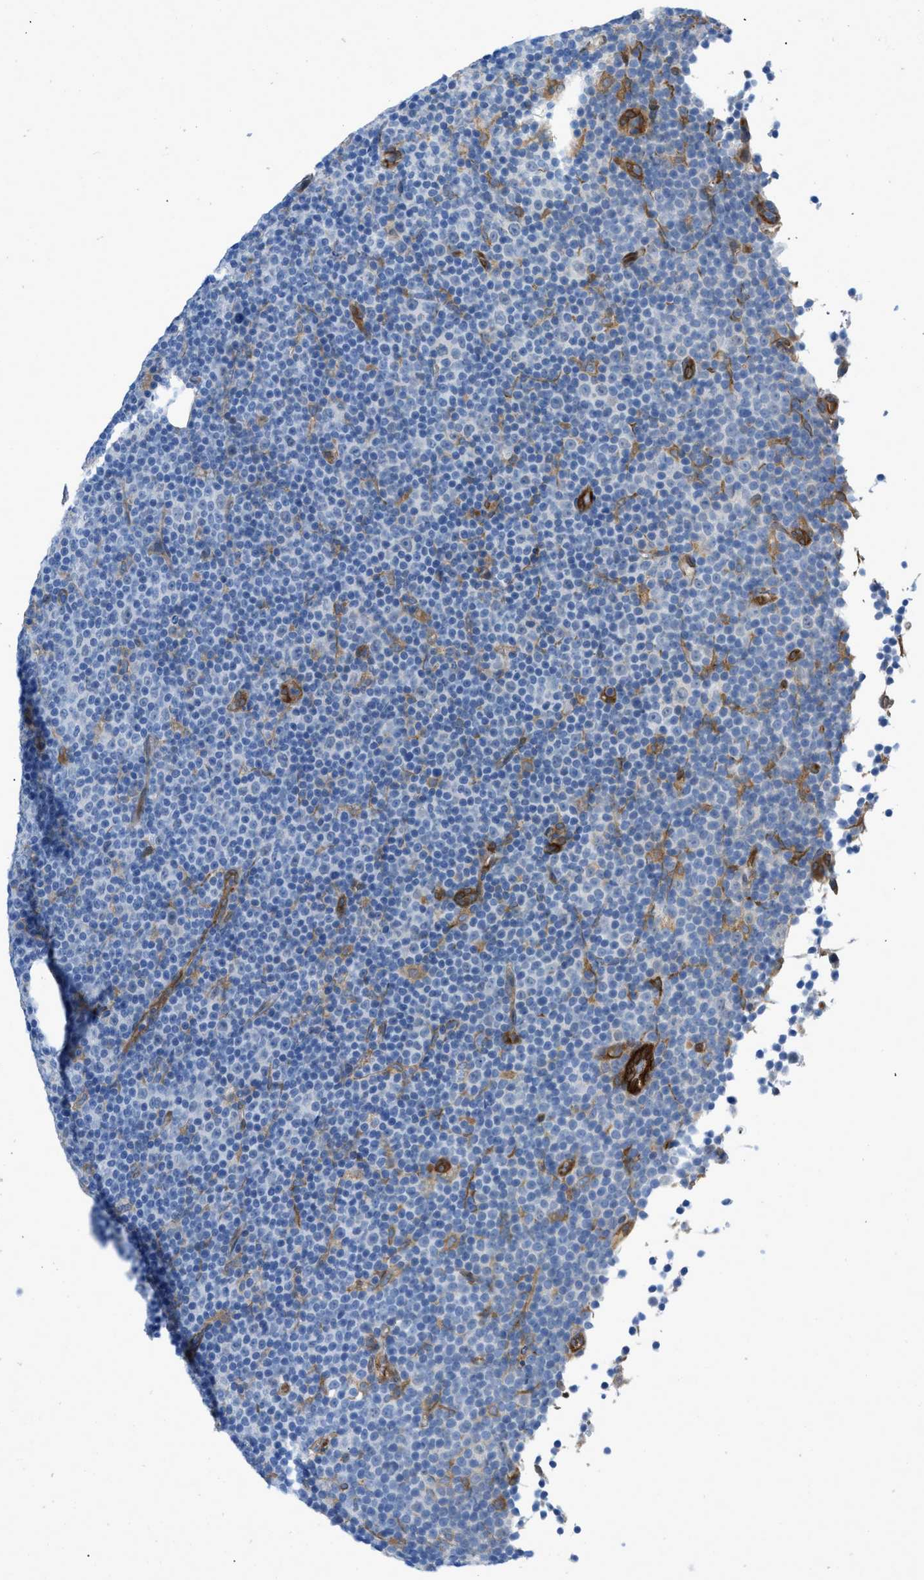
{"staining": {"intensity": "negative", "quantity": "none", "location": "none"}, "tissue": "lymphoma", "cell_type": "Tumor cells", "image_type": "cancer", "snomed": [{"axis": "morphology", "description": "Malignant lymphoma, non-Hodgkin's type, Low grade"}, {"axis": "topography", "description": "Lymph node"}], "caption": "IHC of low-grade malignant lymphoma, non-Hodgkin's type exhibits no staining in tumor cells. The staining was performed using DAB to visualize the protein expression in brown, while the nuclei were stained in blue with hematoxylin (Magnification: 20x).", "gene": "PDLIM5", "patient": {"sex": "female", "age": 67}}